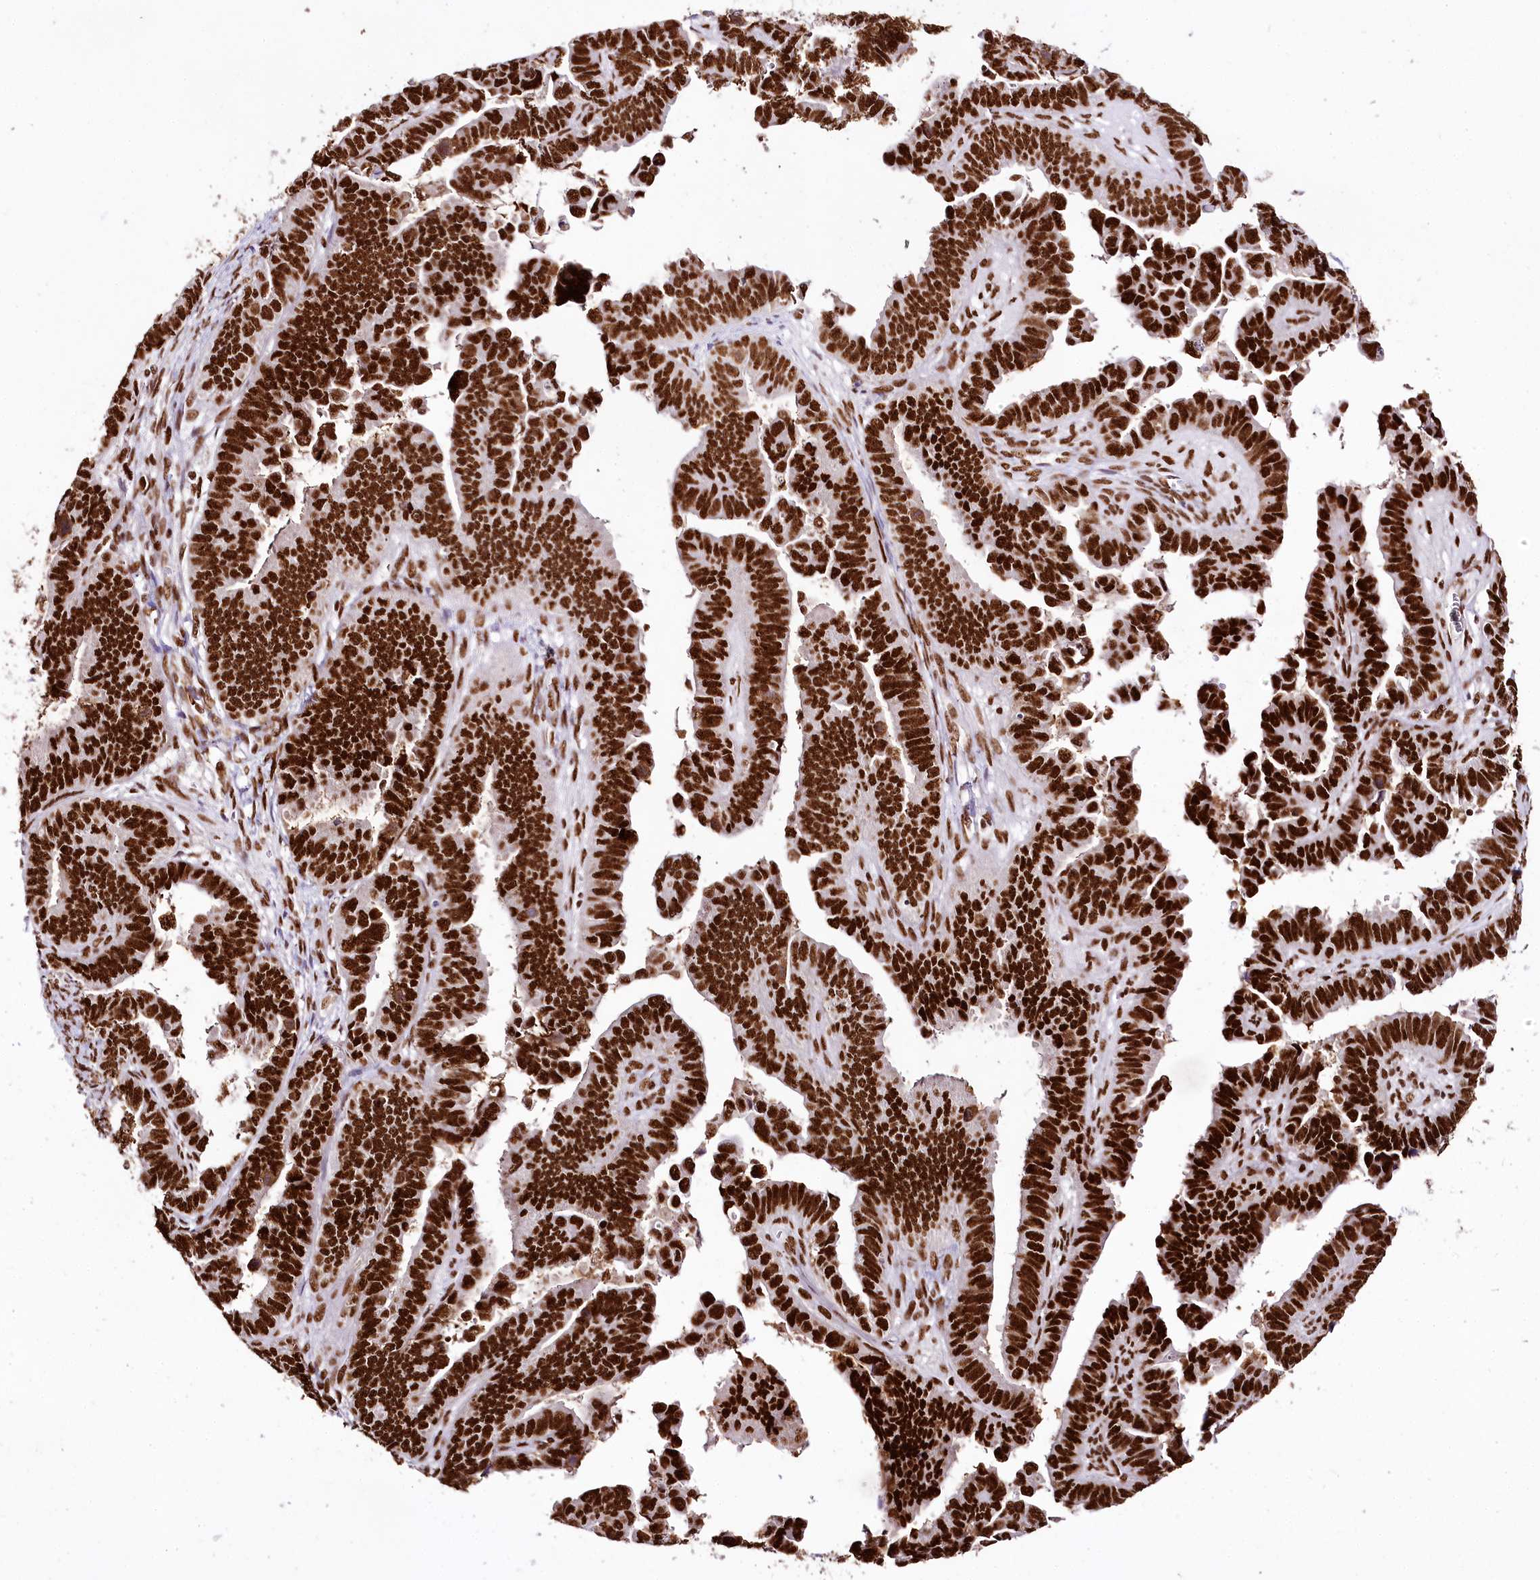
{"staining": {"intensity": "strong", "quantity": ">75%", "location": "nuclear"}, "tissue": "endometrial cancer", "cell_type": "Tumor cells", "image_type": "cancer", "snomed": [{"axis": "morphology", "description": "Adenocarcinoma, NOS"}, {"axis": "topography", "description": "Endometrium"}], "caption": "This image shows immunohistochemistry staining of human adenocarcinoma (endometrial), with high strong nuclear expression in approximately >75% of tumor cells.", "gene": "SMARCE1", "patient": {"sex": "female", "age": 75}}